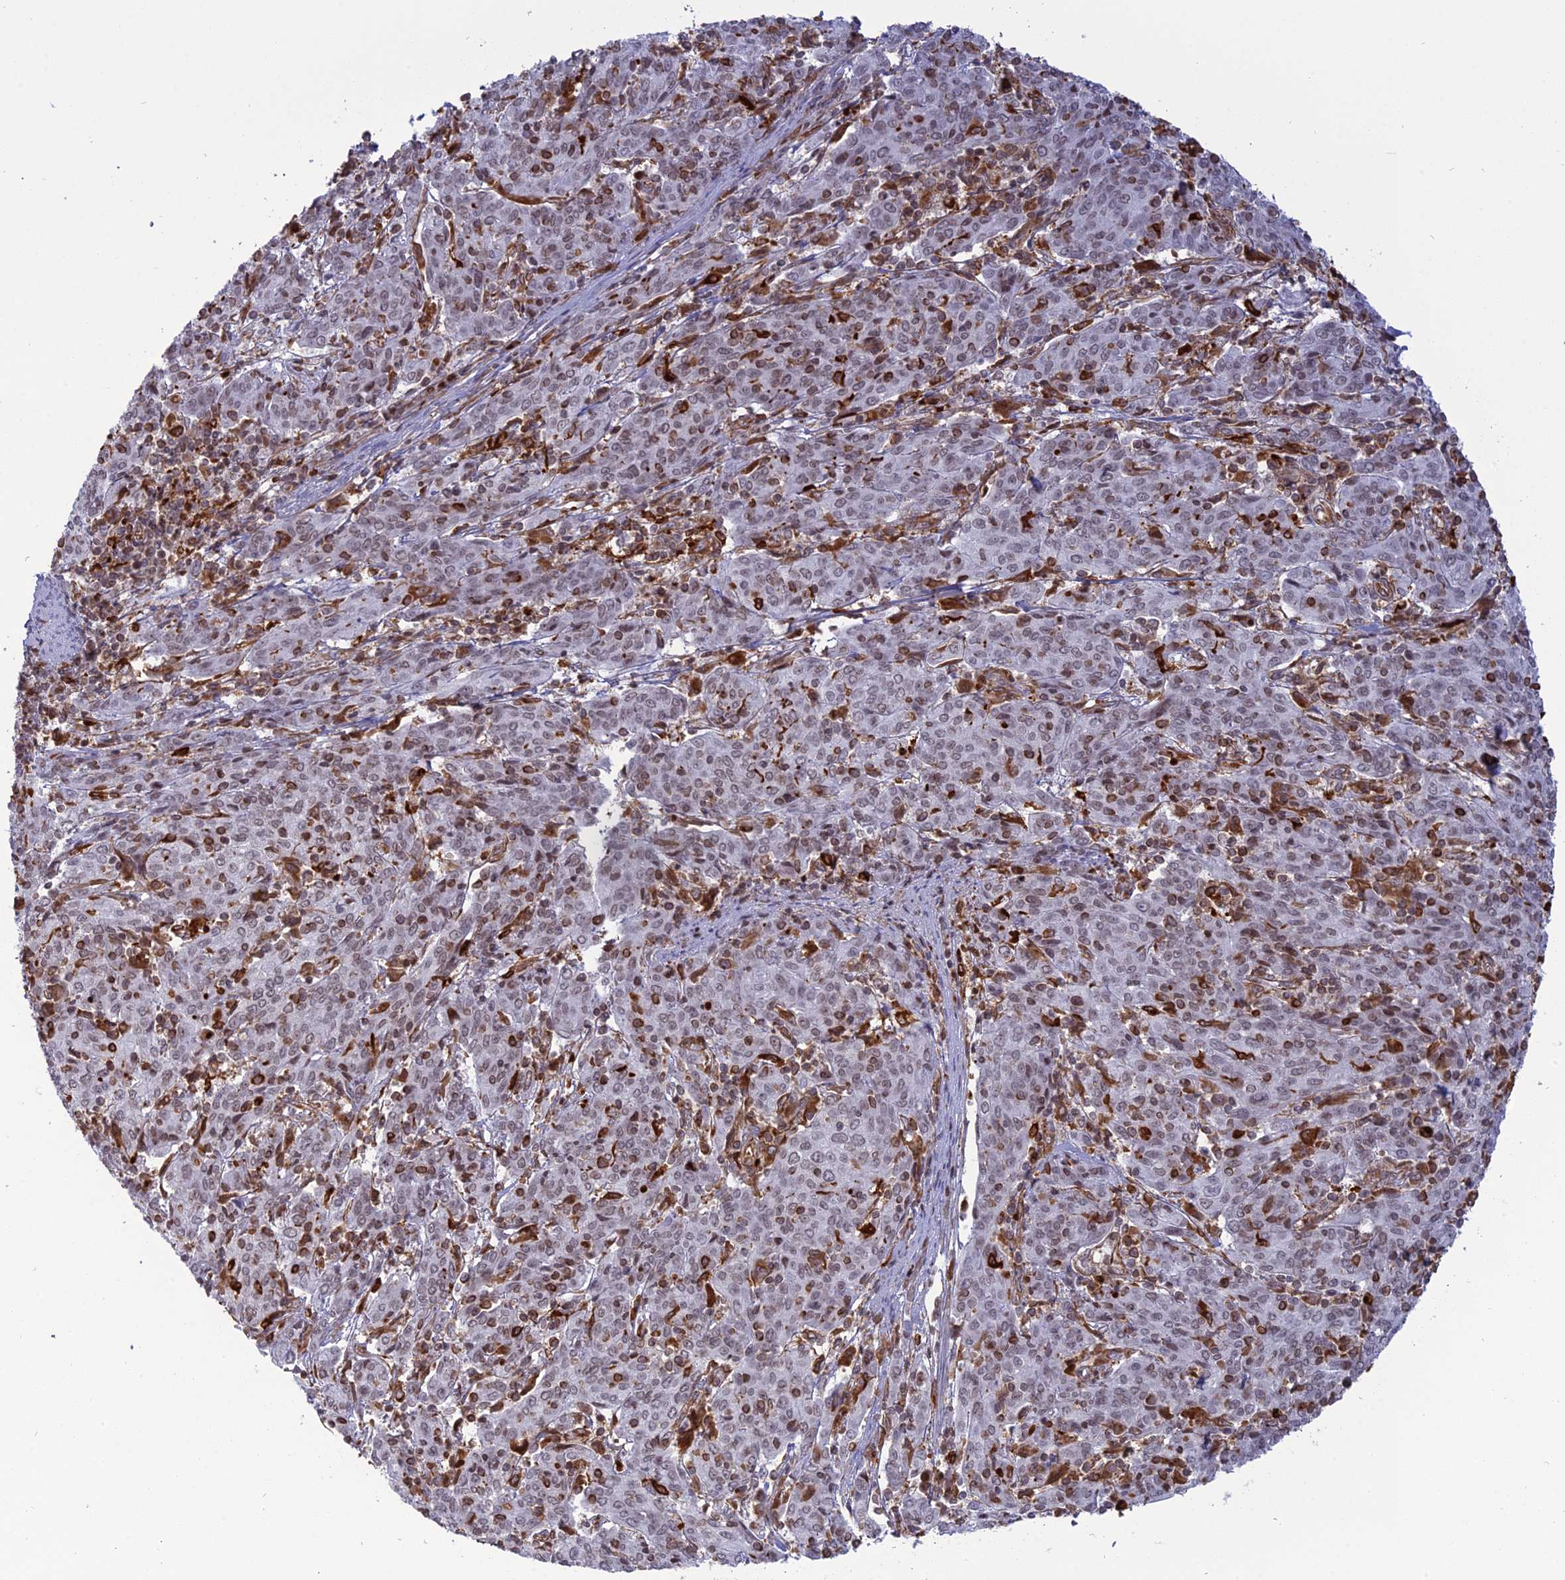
{"staining": {"intensity": "weak", "quantity": "<25%", "location": "nuclear"}, "tissue": "cervical cancer", "cell_type": "Tumor cells", "image_type": "cancer", "snomed": [{"axis": "morphology", "description": "Squamous cell carcinoma, NOS"}, {"axis": "topography", "description": "Cervix"}], "caption": "There is no significant expression in tumor cells of cervical cancer. (Stains: DAB immunohistochemistry with hematoxylin counter stain, Microscopy: brightfield microscopy at high magnification).", "gene": "APOBR", "patient": {"sex": "female", "age": 67}}